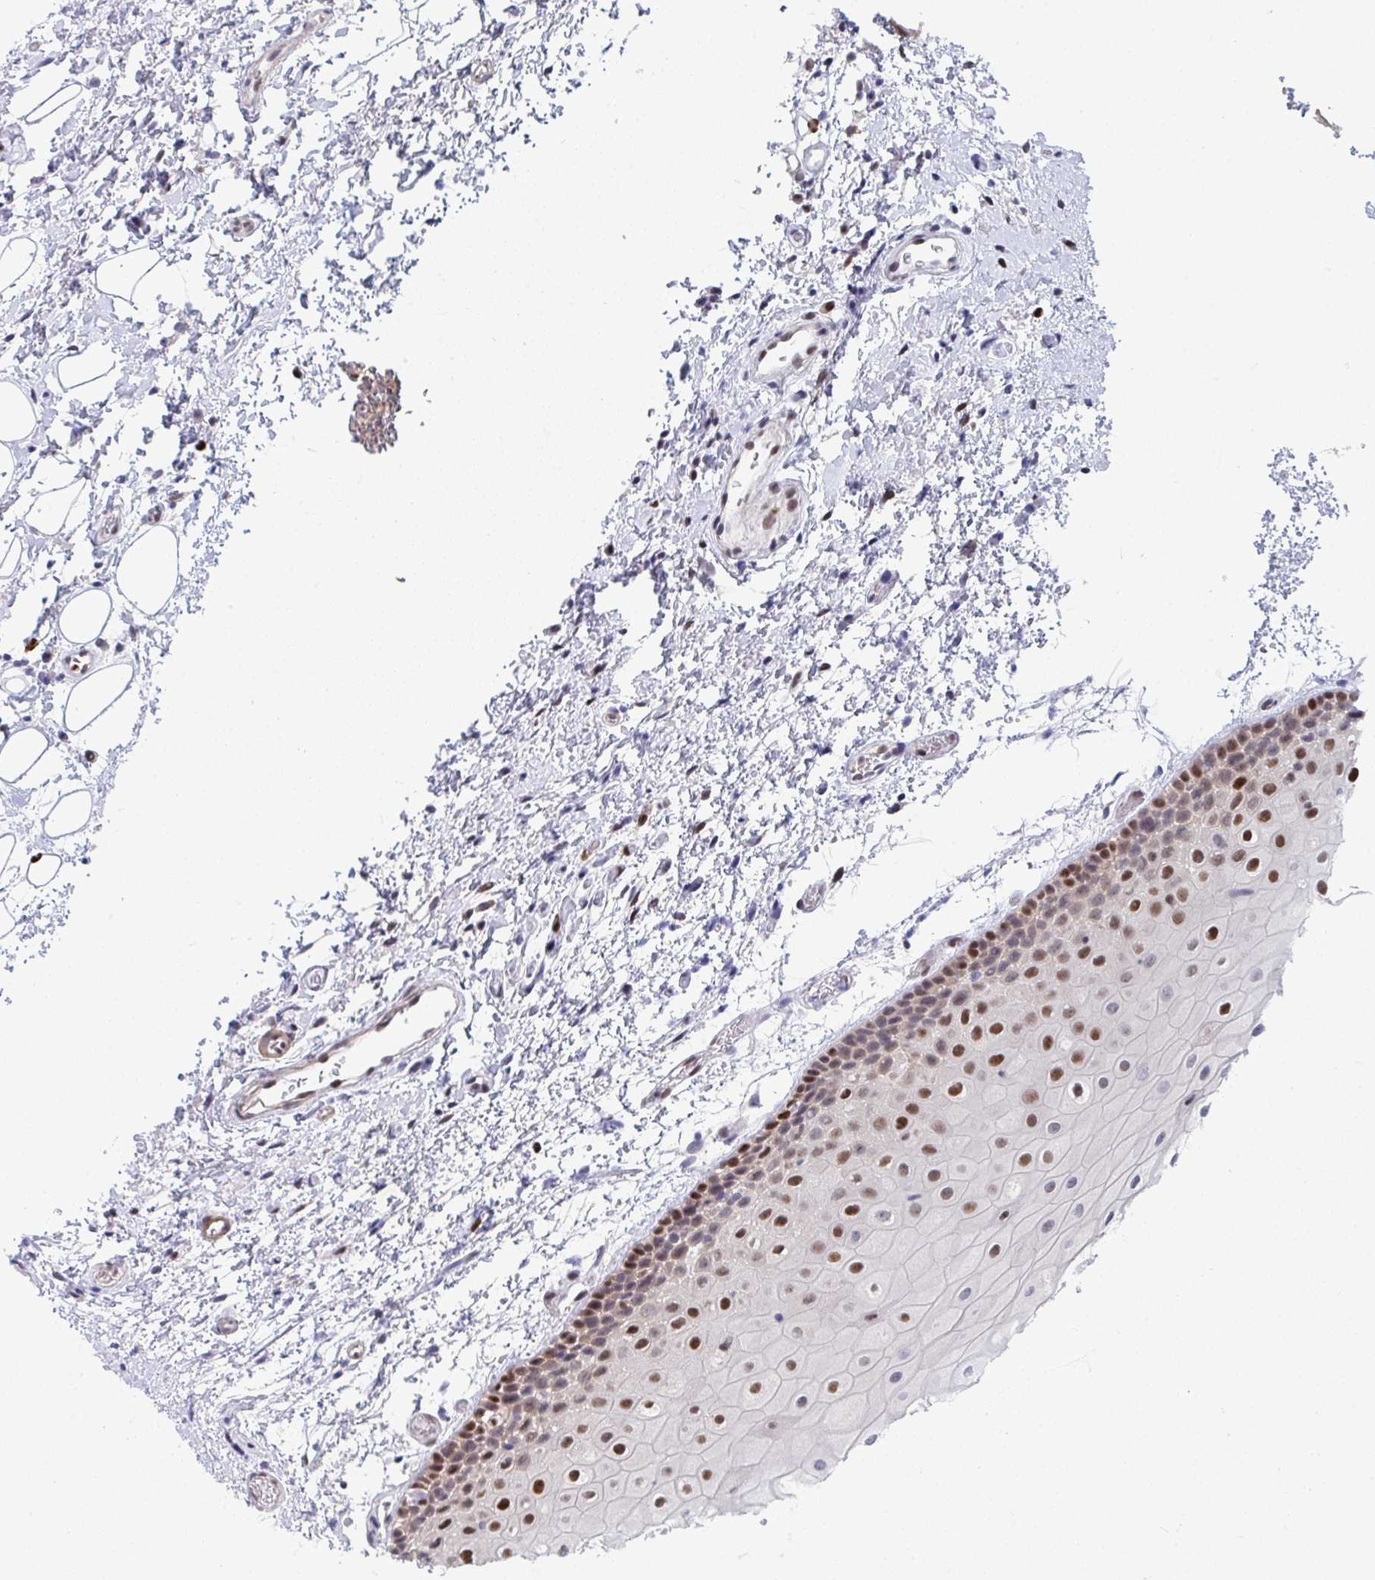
{"staining": {"intensity": "strong", "quantity": ">75%", "location": "nuclear"}, "tissue": "oral mucosa", "cell_type": "Squamous epithelial cells", "image_type": "normal", "snomed": [{"axis": "morphology", "description": "Normal tissue, NOS"}, {"axis": "topography", "description": "Oral tissue"}], "caption": "Brown immunohistochemical staining in unremarkable human oral mucosa exhibits strong nuclear staining in about >75% of squamous epithelial cells.", "gene": "JDP2", "patient": {"sex": "female", "age": 82}}